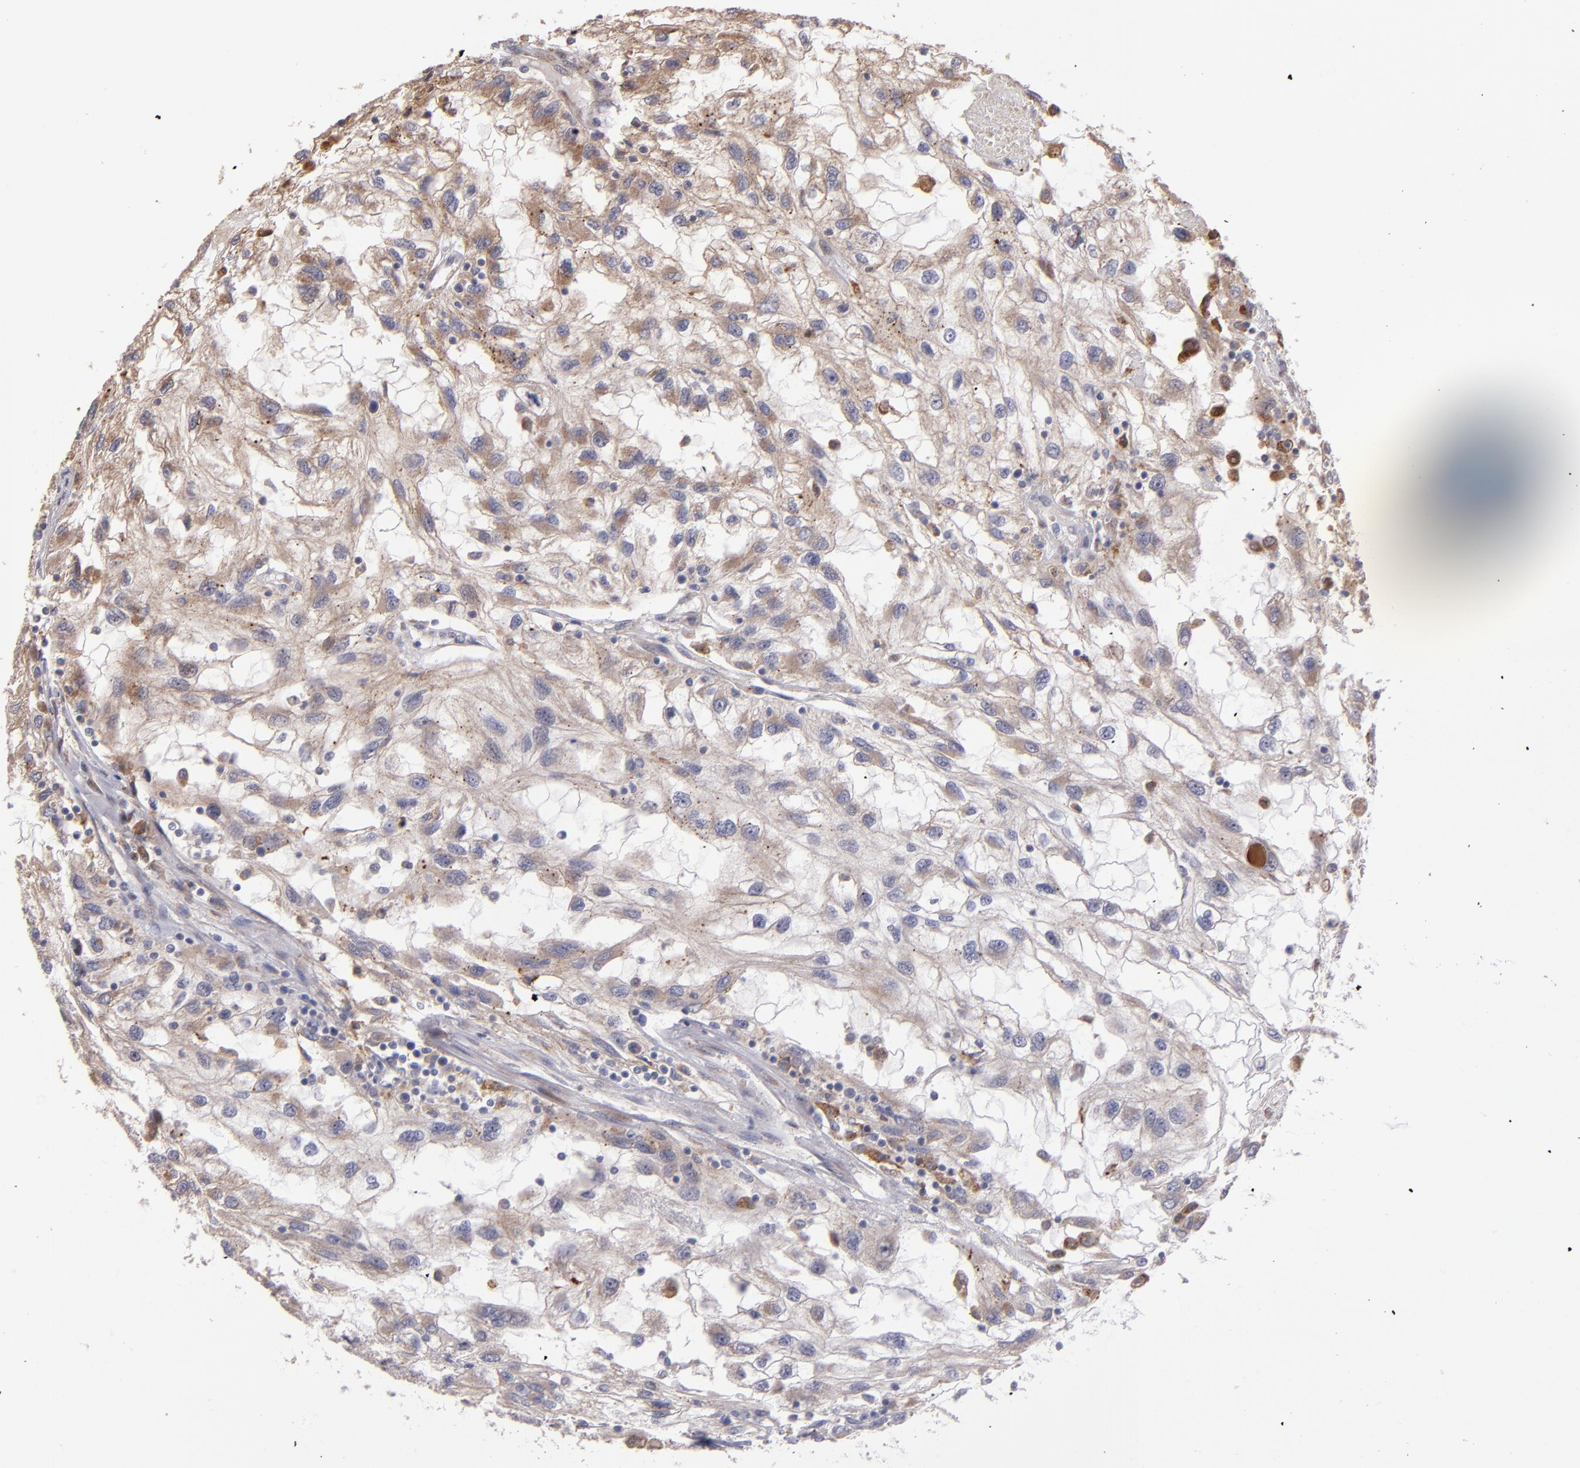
{"staining": {"intensity": "weak", "quantity": ">75%", "location": "cytoplasmic/membranous"}, "tissue": "renal cancer", "cell_type": "Tumor cells", "image_type": "cancer", "snomed": [{"axis": "morphology", "description": "Normal tissue, NOS"}, {"axis": "morphology", "description": "Adenocarcinoma, NOS"}, {"axis": "topography", "description": "Kidney"}], "caption": "Immunohistochemistry (IHC) of renal adenocarcinoma displays low levels of weak cytoplasmic/membranous staining in about >75% of tumor cells.", "gene": "IFIH1", "patient": {"sex": "male", "age": 71}}